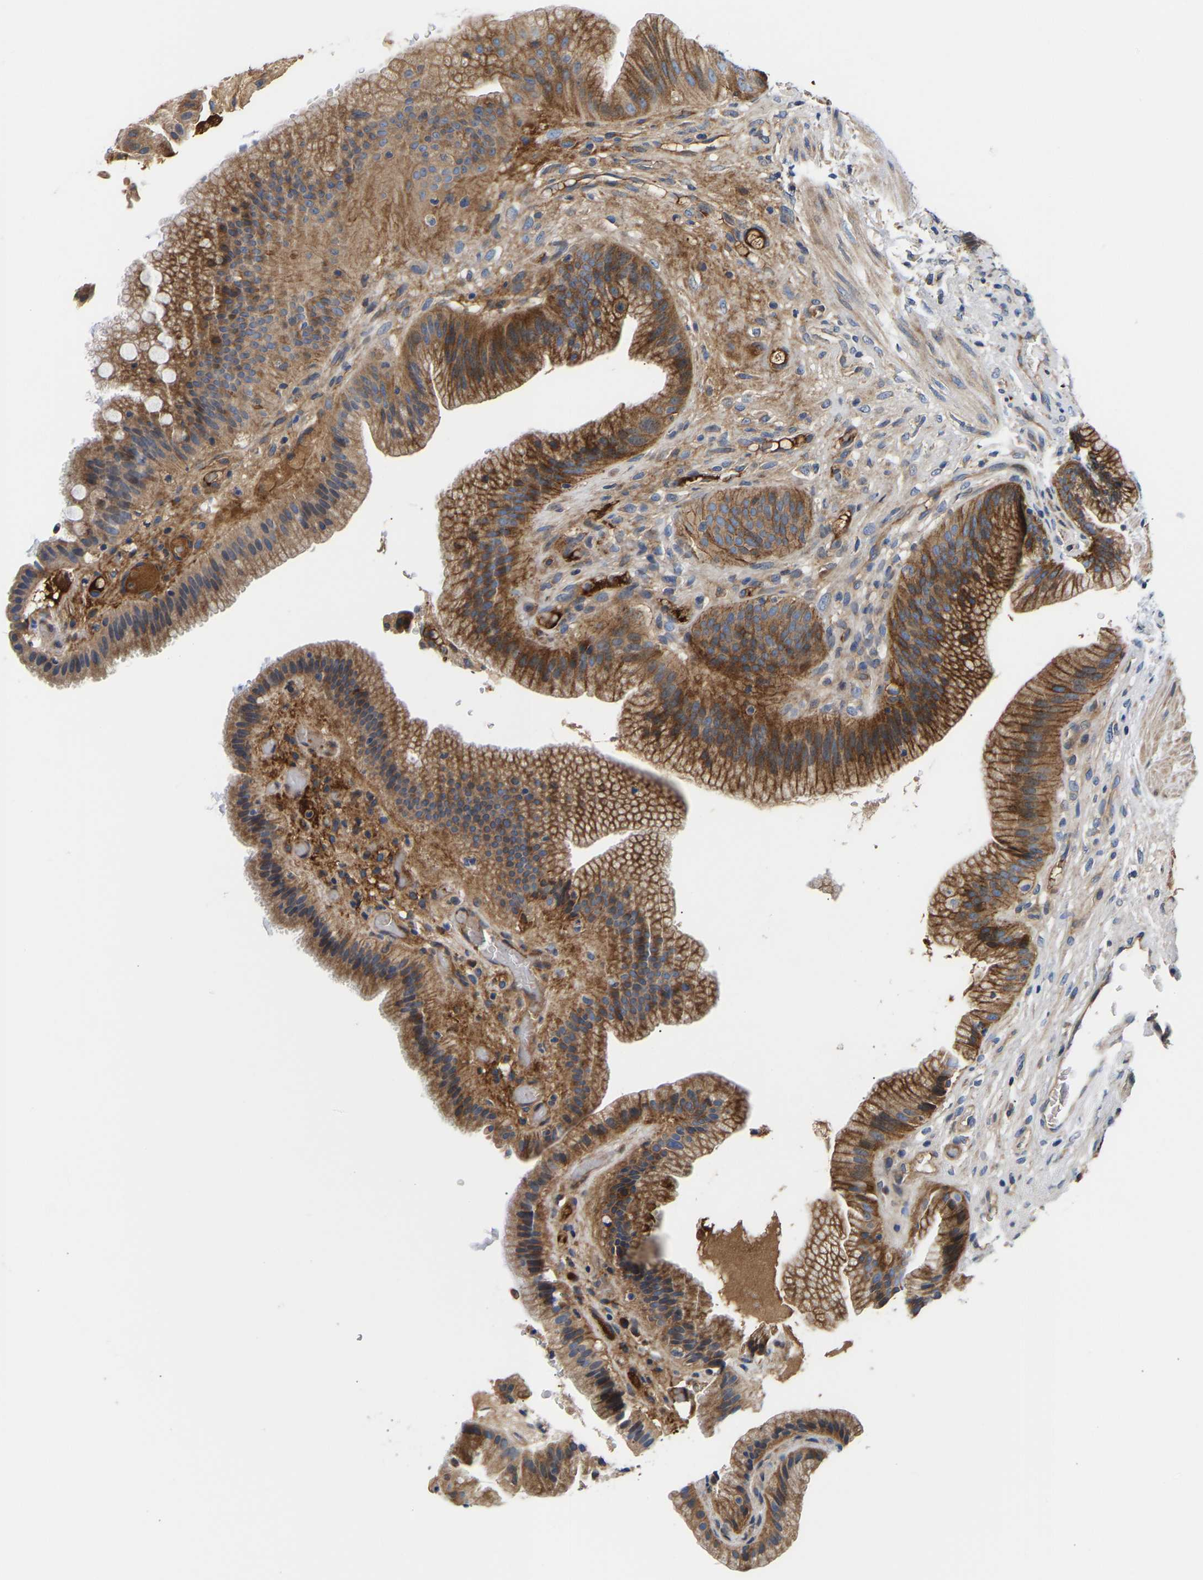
{"staining": {"intensity": "strong", "quantity": ">75%", "location": "cytoplasmic/membranous"}, "tissue": "gallbladder", "cell_type": "Glandular cells", "image_type": "normal", "snomed": [{"axis": "morphology", "description": "Normal tissue, NOS"}, {"axis": "topography", "description": "Gallbladder"}], "caption": "High-magnification brightfield microscopy of unremarkable gallbladder stained with DAB (3,3'-diaminobenzidine) (brown) and counterstained with hematoxylin (blue). glandular cells exhibit strong cytoplasmic/membranous positivity is appreciated in about>75% of cells.", "gene": "AIMP2", "patient": {"sex": "male", "age": 49}}